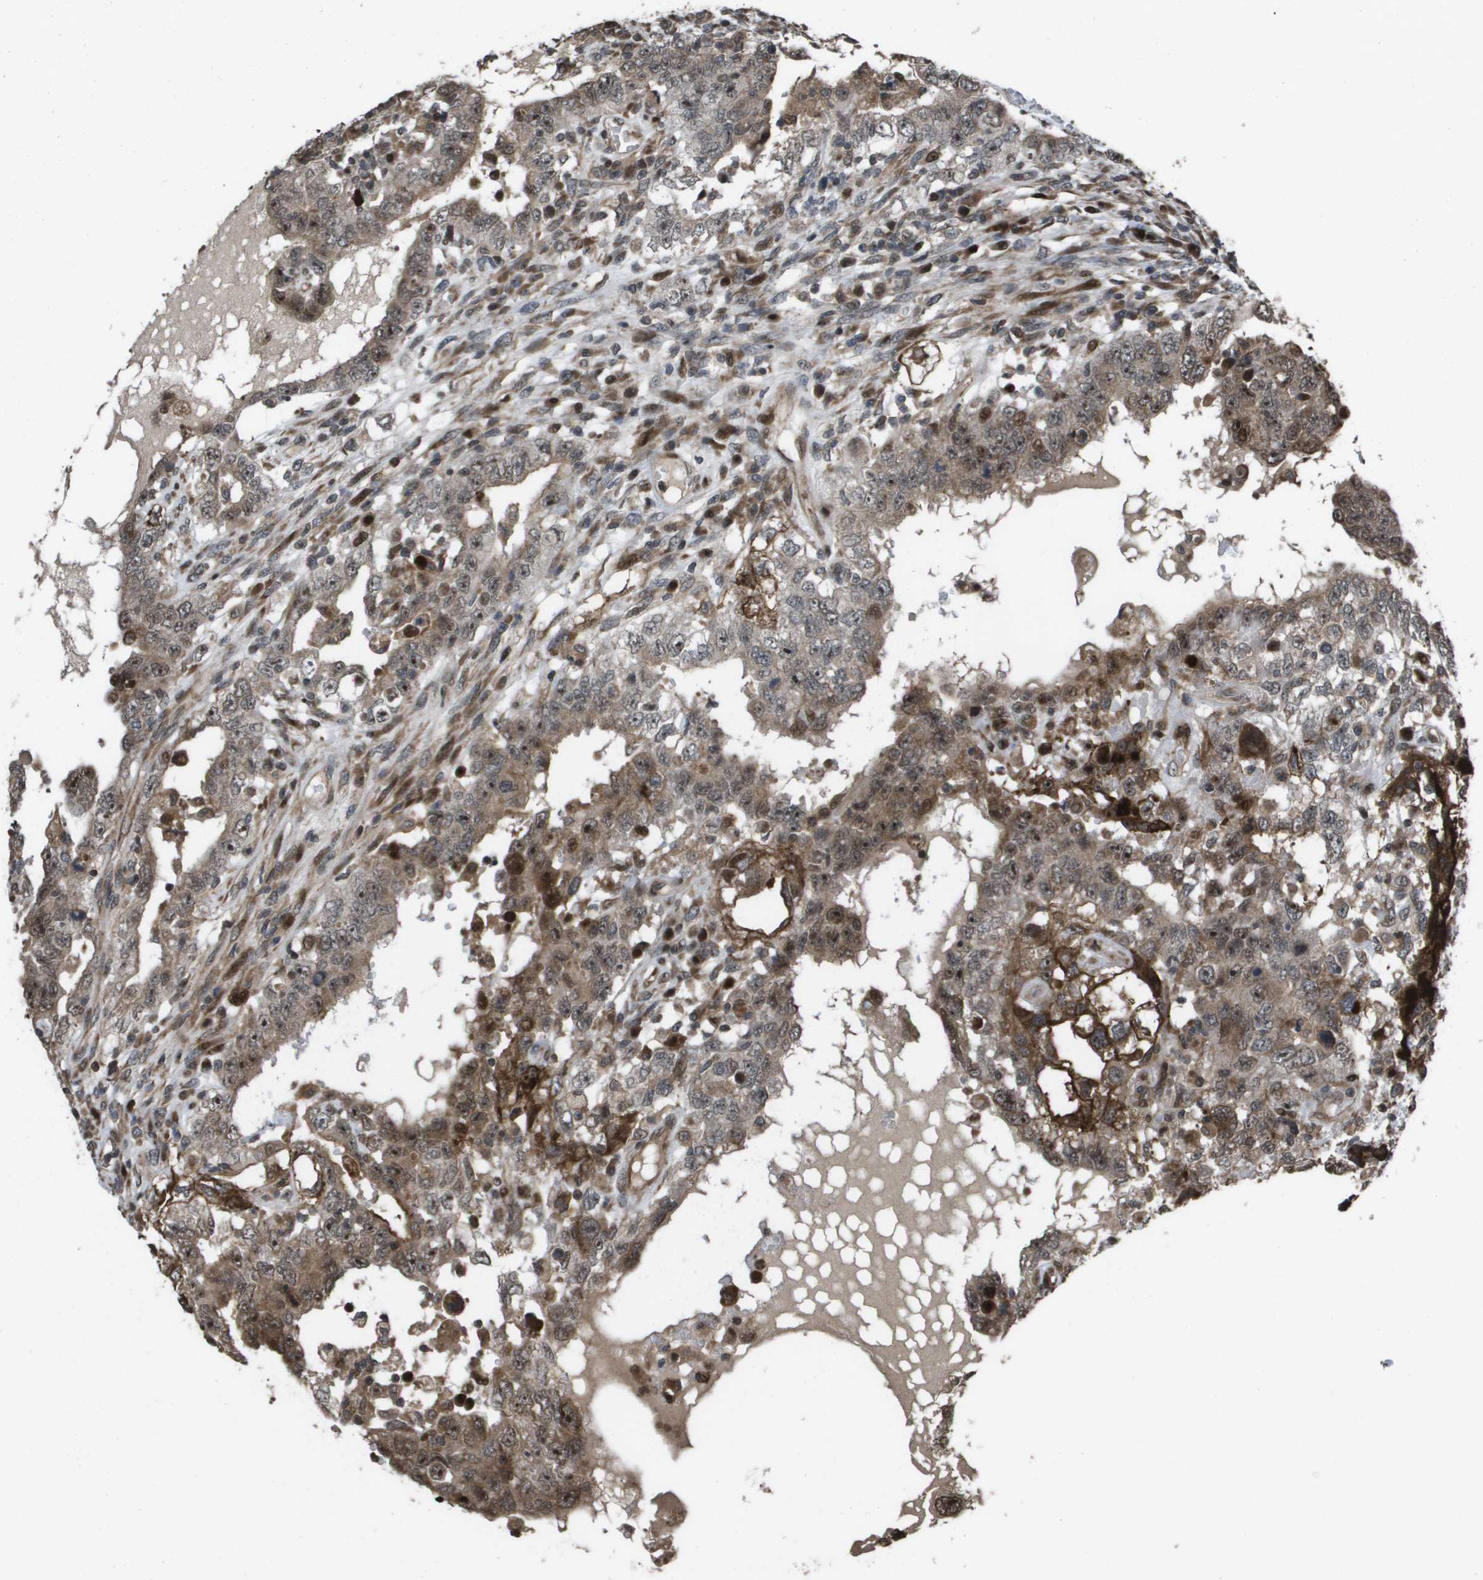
{"staining": {"intensity": "moderate", "quantity": "<25%", "location": "cytoplasmic/membranous,nuclear"}, "tissue": "testis cancer", "cell_type": "Tumor cells", "image_type": "cancer", "snomed": [{"axis": "morphology", "description": "Carcinoma, Embryonal, NOS"}, {"axis": "topography", "description": "Testis"}], "caption": "Testis cancer (embryonal carcinoma) stained with a protein marker shows moderate staining in tumor cells.", "gene": "AXIN2", "patient": {"sex": "male", "age": 26}}